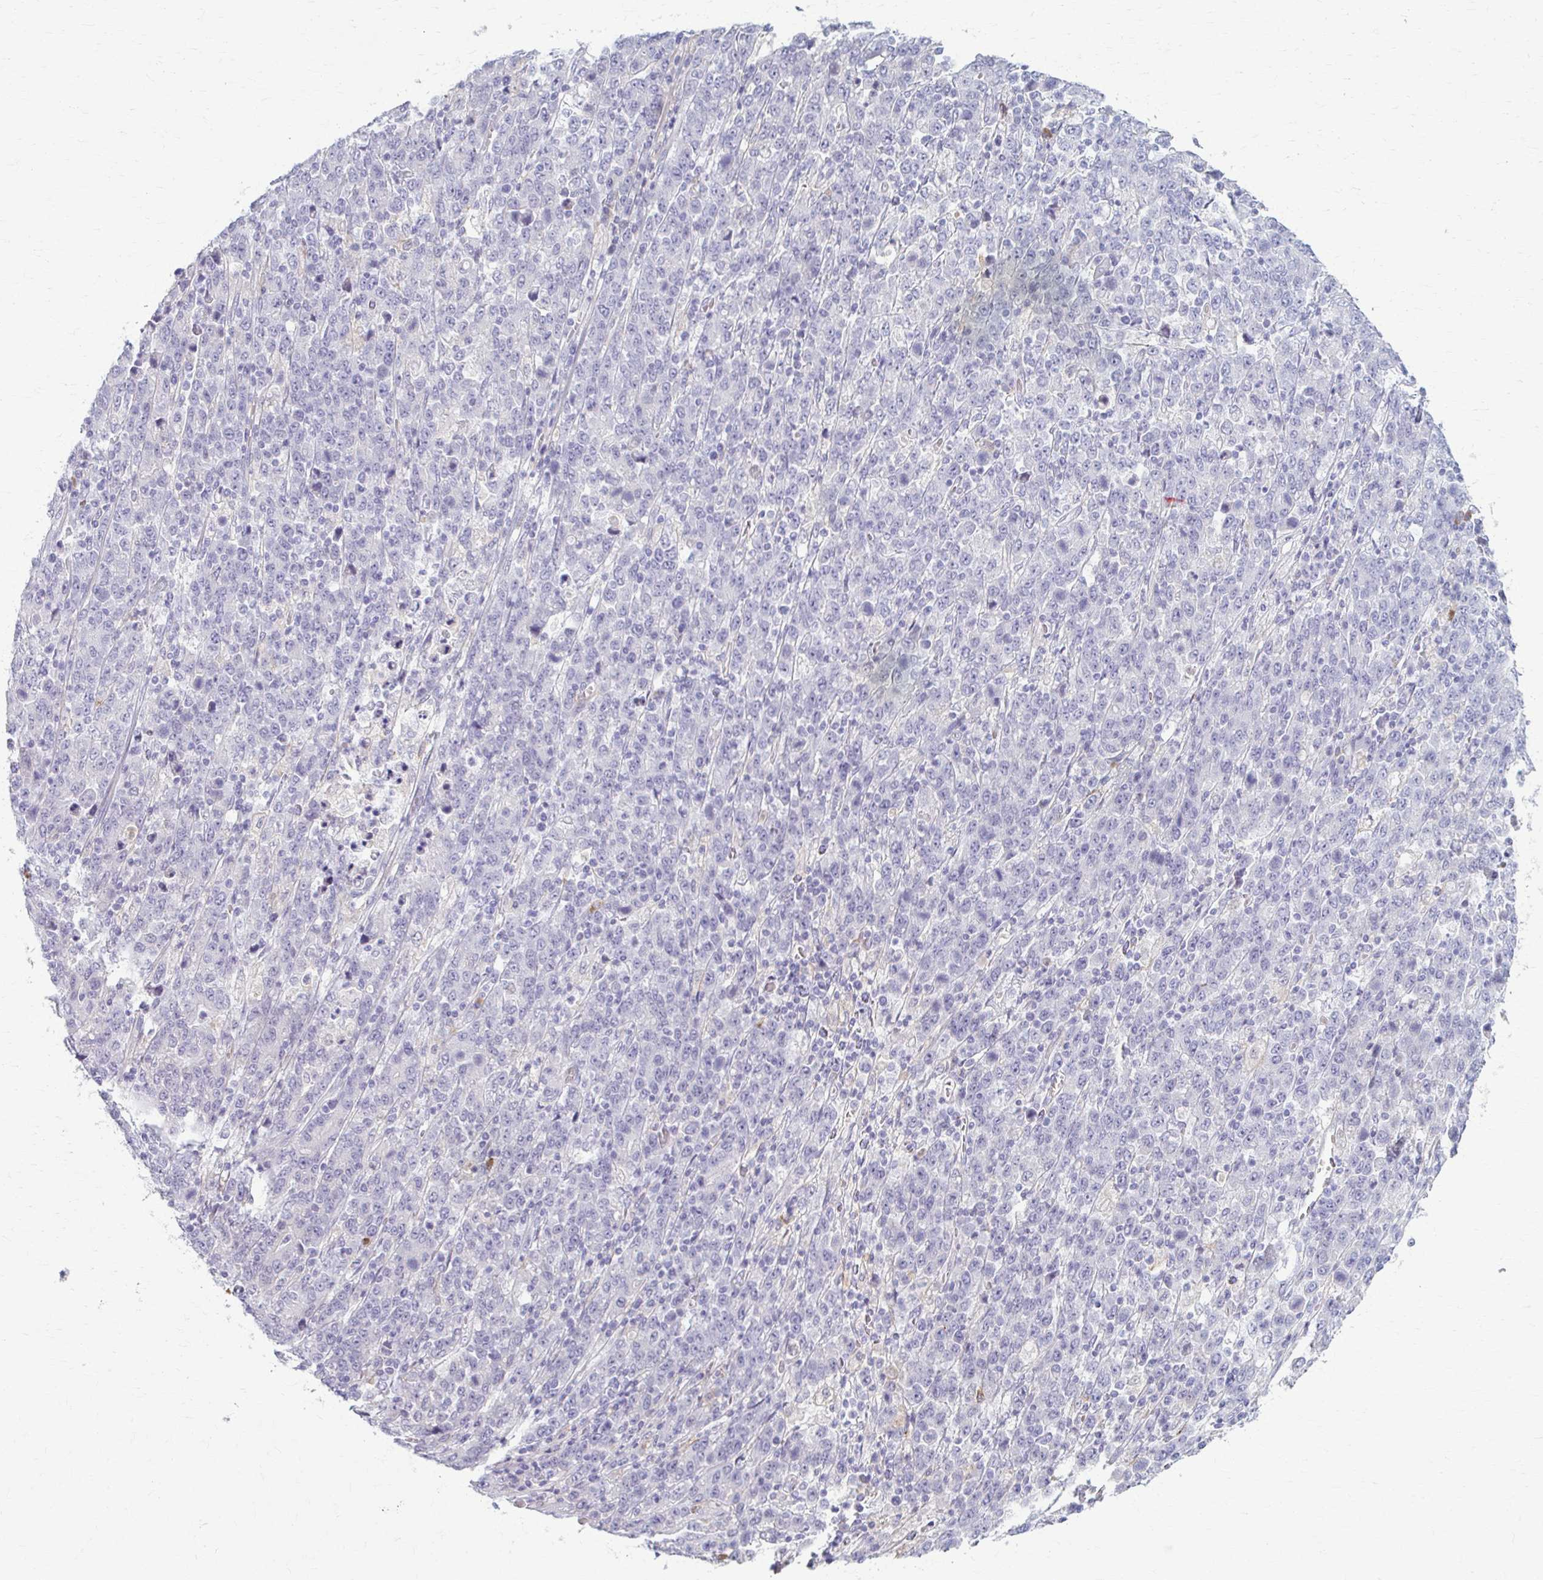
{"staining": {"intensity": "negative", "quantity": "none", "location": "none"}, "tissue": "stomach cancer", "cell_type": "Tumor cells", "image_type": "cancer", "snomed": [{"axis": "morphology", "description": "Adenocarcinoma, NOS"}, {"axis": "topography", "description": "Stomach, upper"}], "caption": "Tumor cells are negative for brown protein staining in stomach adenocarcinoma.", "gene": "LDLRAP1", "patient": {"sex": "male", "age": 69}}